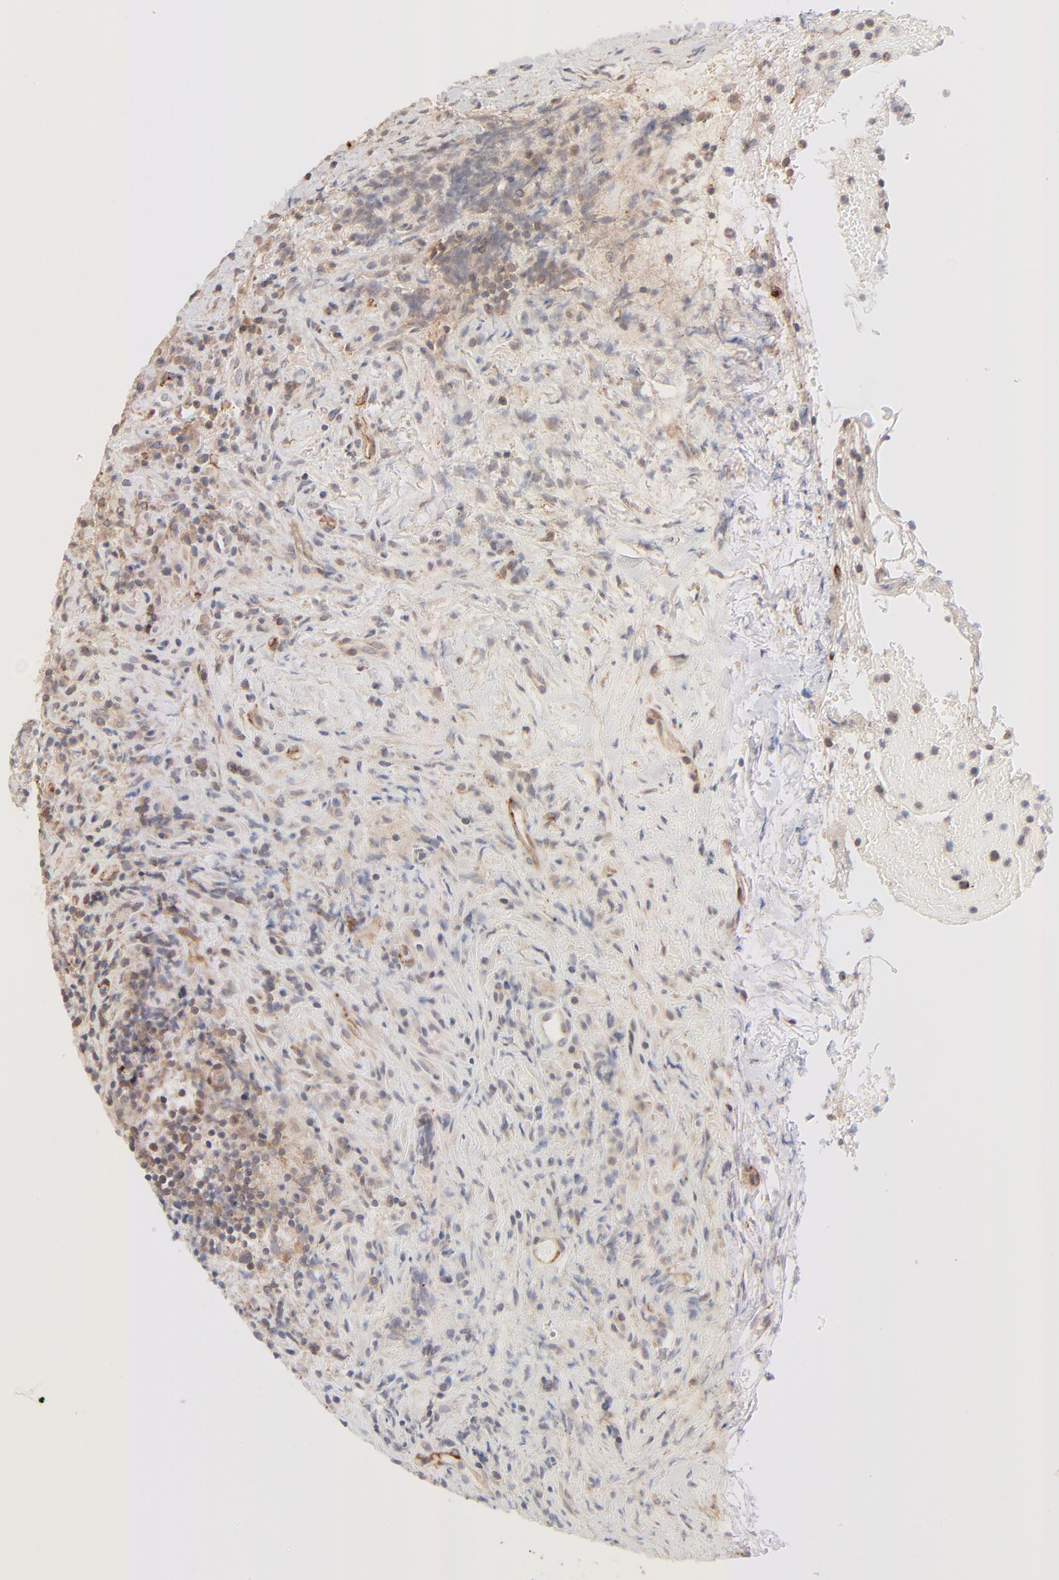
{"staining": {"intensity": "weak", "quantity": "25%-75%", "location": "cytoplasmic/membranous"}, "tissue": "lymphoma", "cell_type": "Tumor cells", "image_type": "cancer", "snomed": [{"axis": "morphology", "description": "Hodgkin's disease, NOS"}, {"axis": "topography", "description": "Lymph node"}], "caption": "A brown stain labels weak cytoplasmic/membranous expression of a protein in Hodgkin's disease tumor cells.", "gene": "CSPG4", "patient": {"sex": "female", "age": 25}}